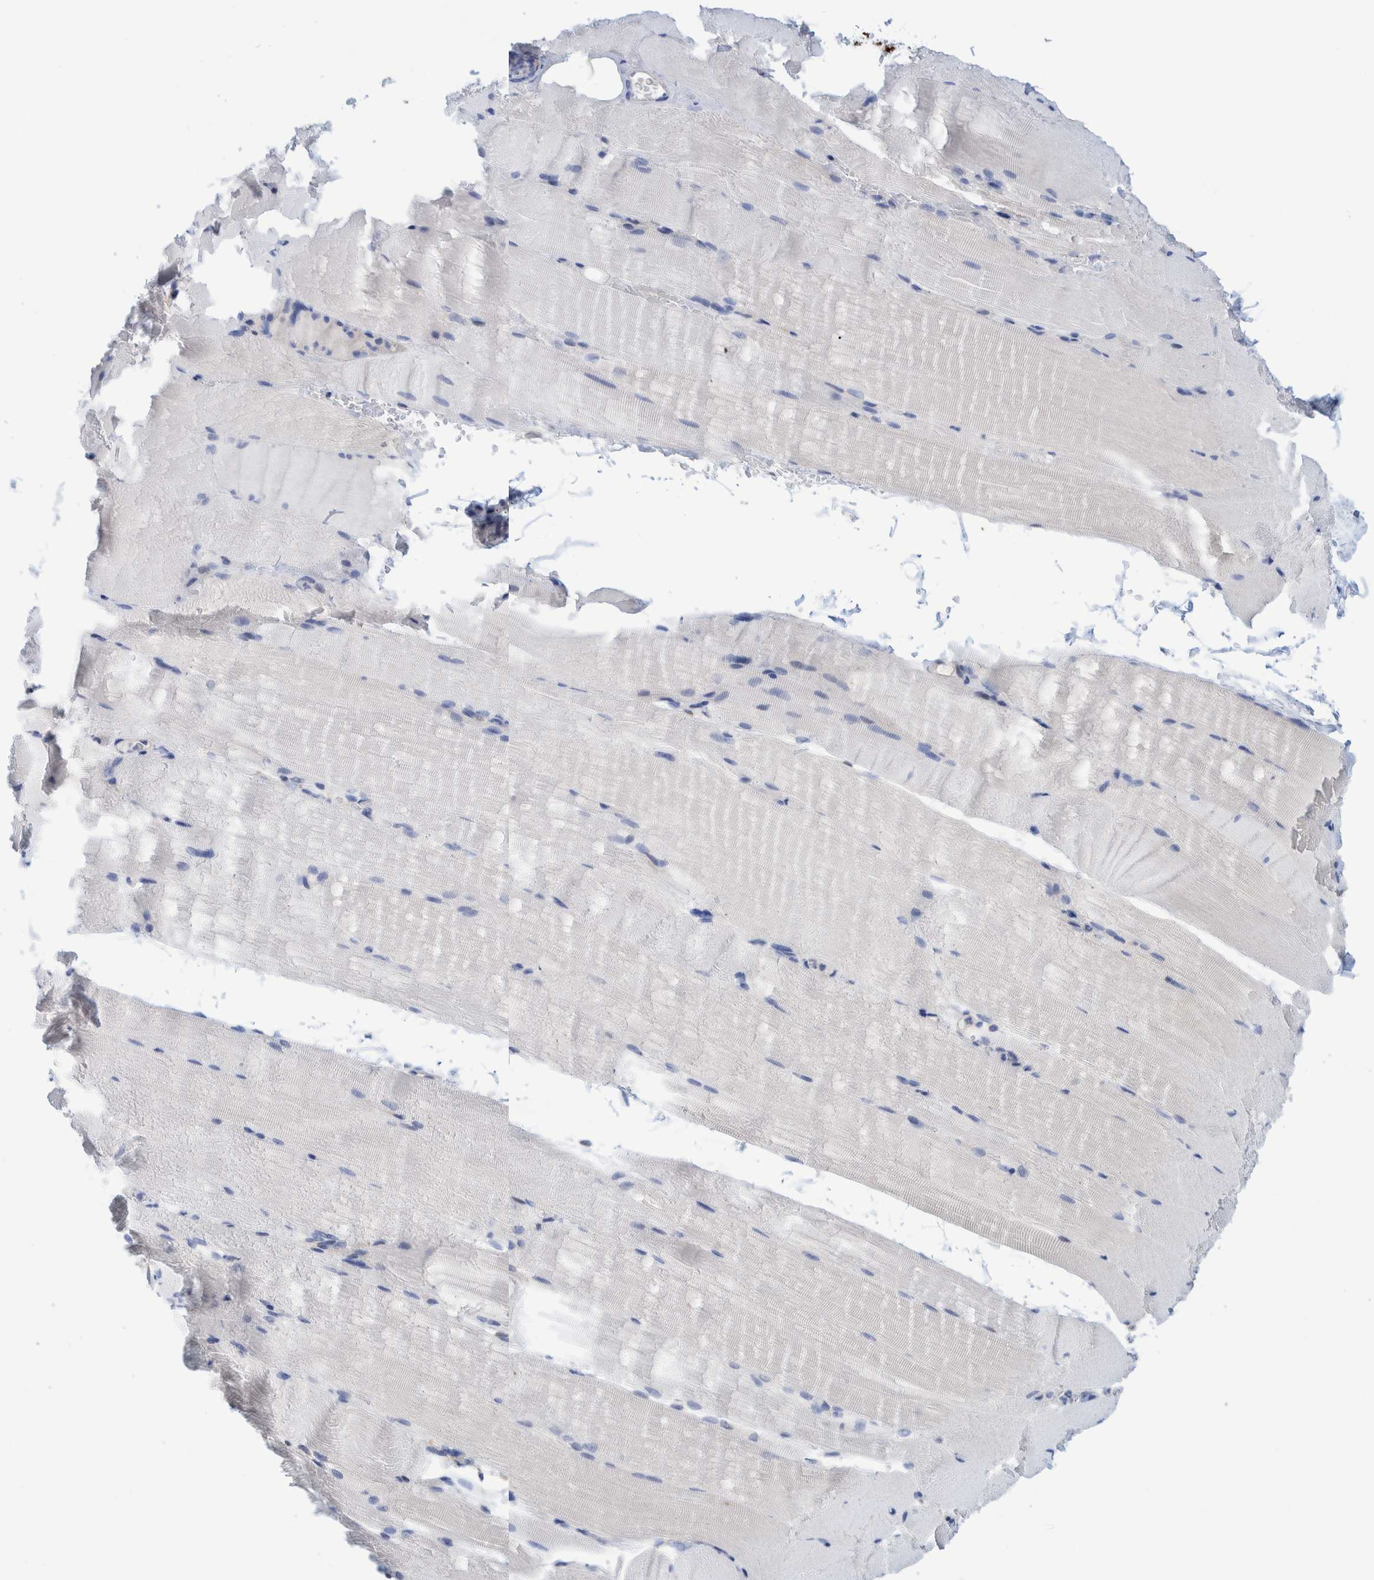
{"staining": {"intensity": "weak", "quantity": "25%-75%", "location": "cytoplasmic/membranous"}, "tissue": "skeletal muscle", "cell_type": "Myocytes", "image_type": "normal", "snomed": [{"axis": "morphology", "description": "Normal tissue, NOS"}, {"axis": "topography", "description": "Skeletal muscle"}, {"axis": "topography", "description": "Parathyroid gland"}], "caption": "A low amount of weak cytoplasmic/membranous staining is seen in about 25%-75% of myocytes in benign skeletal muscle.", "gene": "PFAS", "patient": {"sex": "female", "age": 37}}